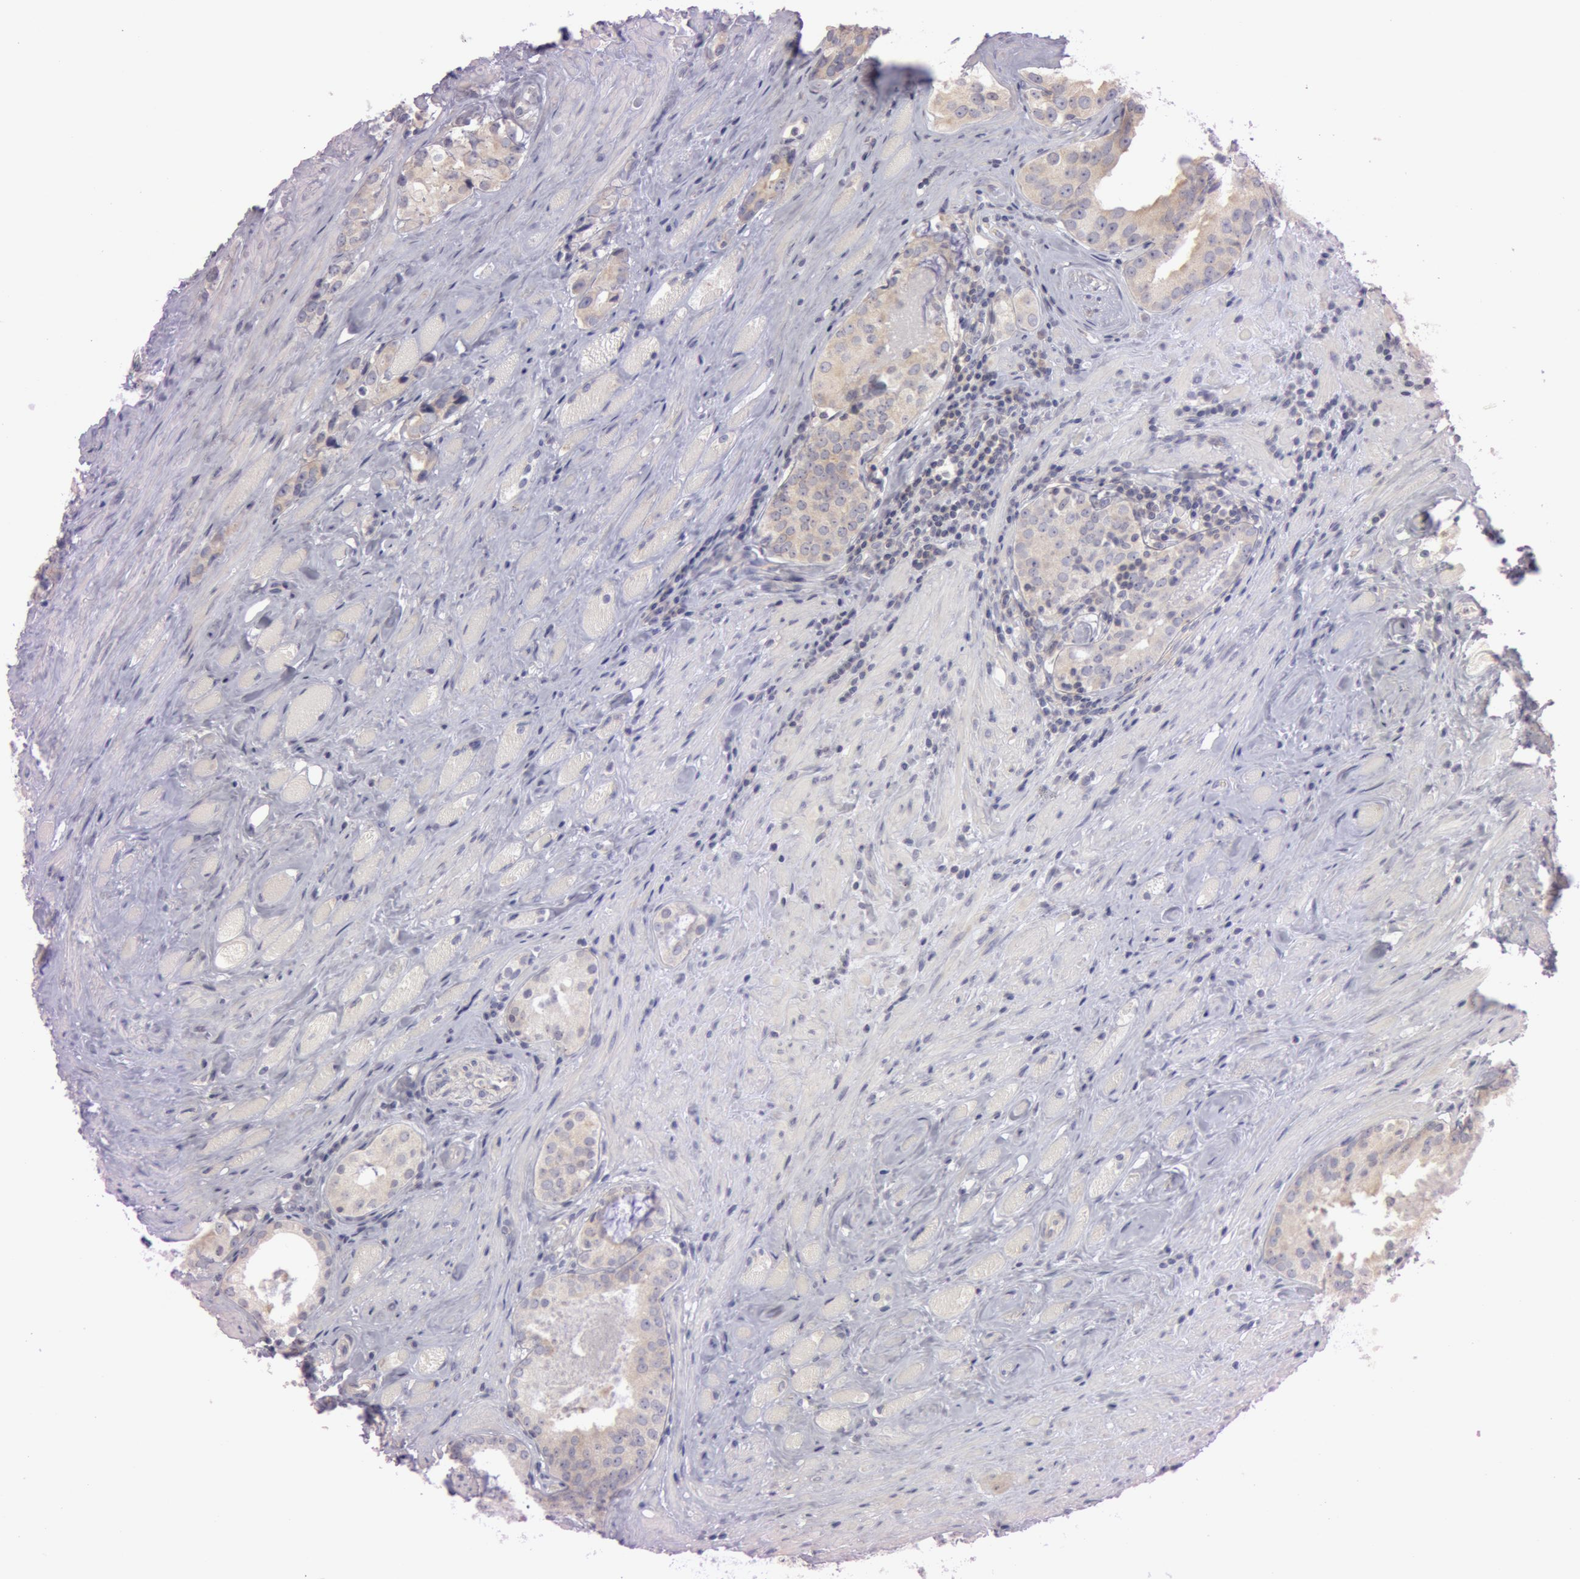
{"staining": {"intensity": "weak", "quantity": "25%-75%", "location": "cytoplasmic/membranous"}, "tissue": "prostate cancer", "cell_type": "Tumor cells", "image_type": "cancer", "snomed": [{"axis": "morphology", "description": "Adenocarcinoma, Medium grade"}, {"axis": "topography", "description": "Prostate"}], "caption": "Human prostate cancer stained with a protein marker reveals weak staining in tumor cells.", "gene": "RALGAPA1", "patient": {"sex": "male", "age": 73}}